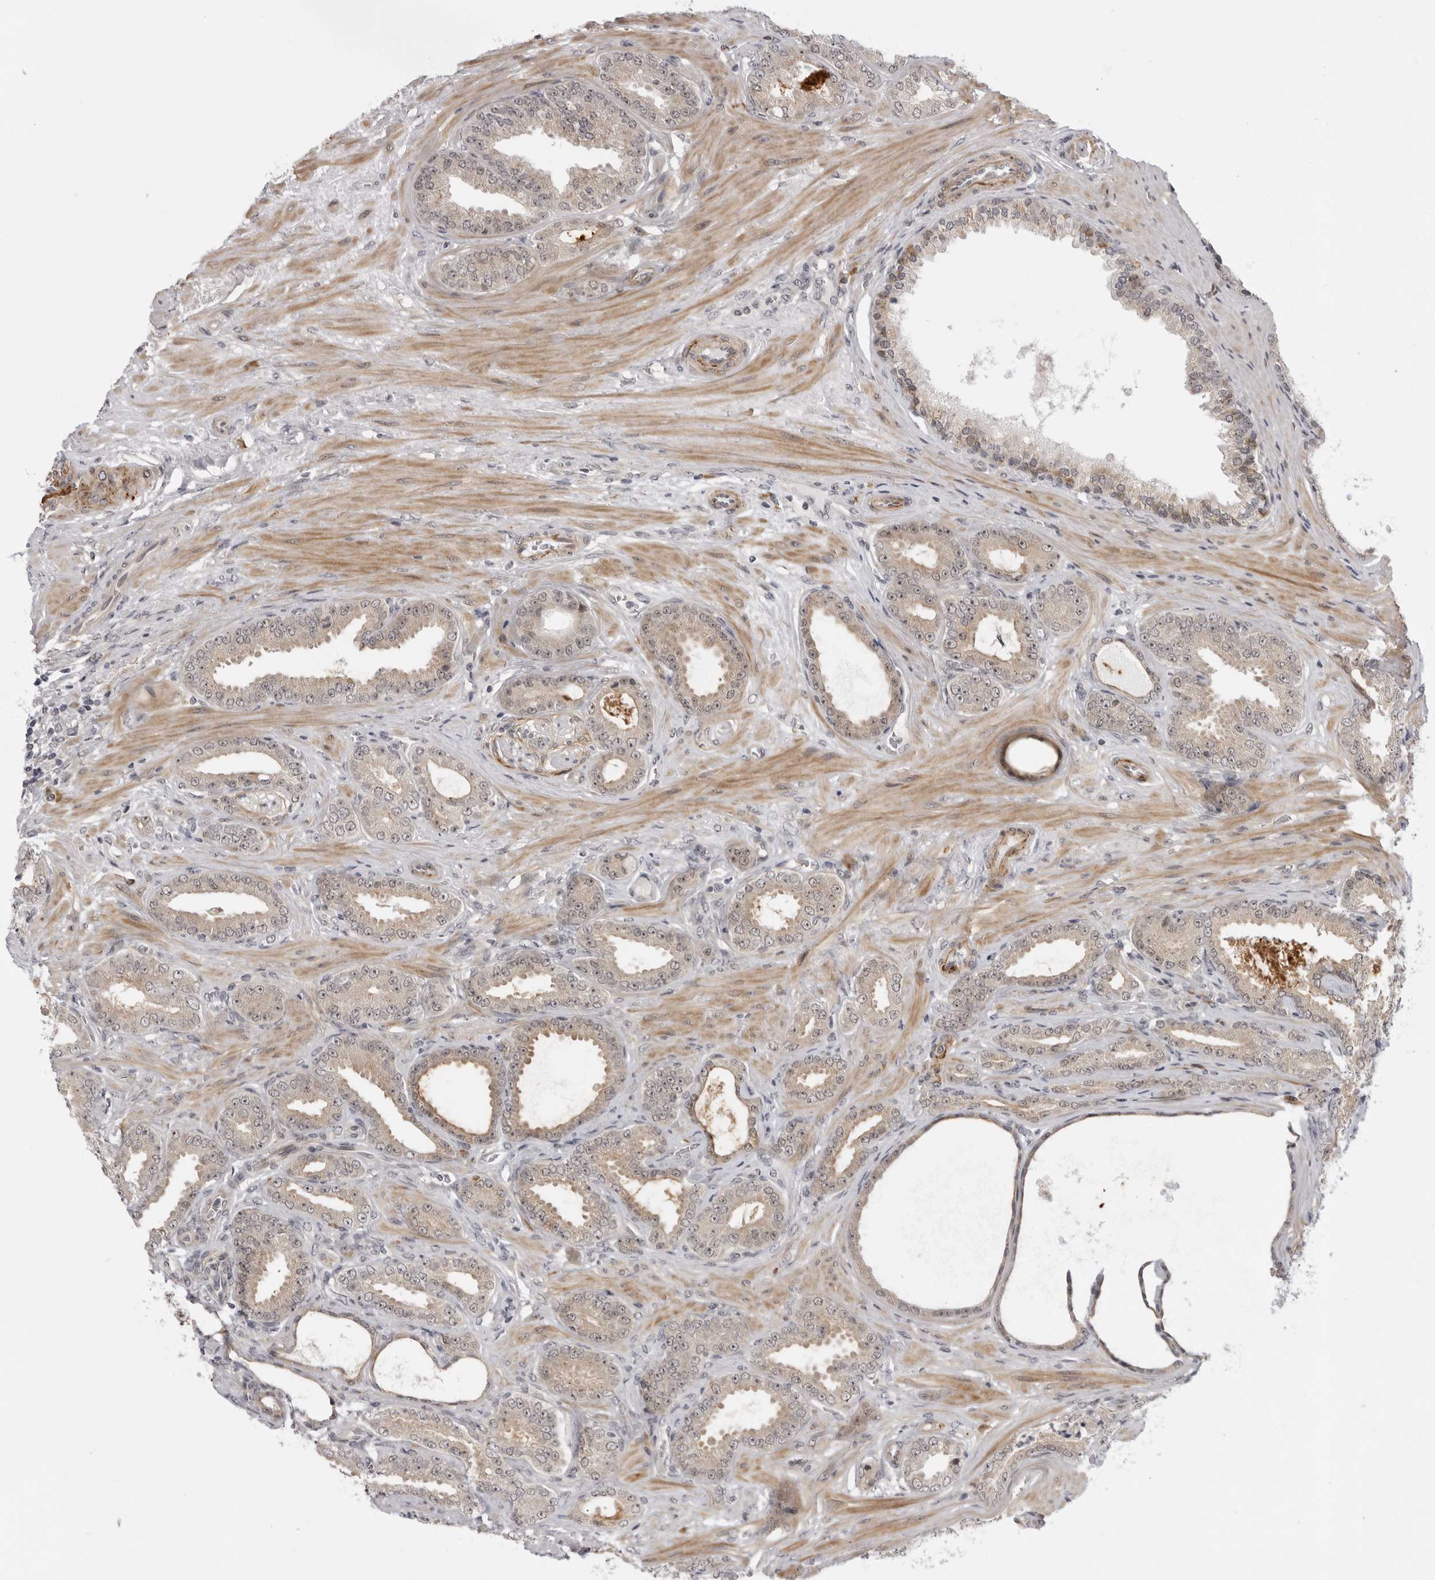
{"staining": {"intensity": "weak", "quantity": ">75%", "location": "nuclear"}, "tissue": "prostate cancer", "cell_type": "Tumor cells", "image_type": "cancer", "snomed": [{"axis": "morphology", "description": "Adenocarcinoma, Low grade"}, {"axis": "topography", "description": "Prostate"}], "caption": "Immunohistochemical staining of human adenocarcinoma (low-grade) (prostate) reveals low levels of weak nuclear protein staining in about >75% of tumor cells.", "gene": "ALPK2", "patient": {"sex": "male", "age": 63}}